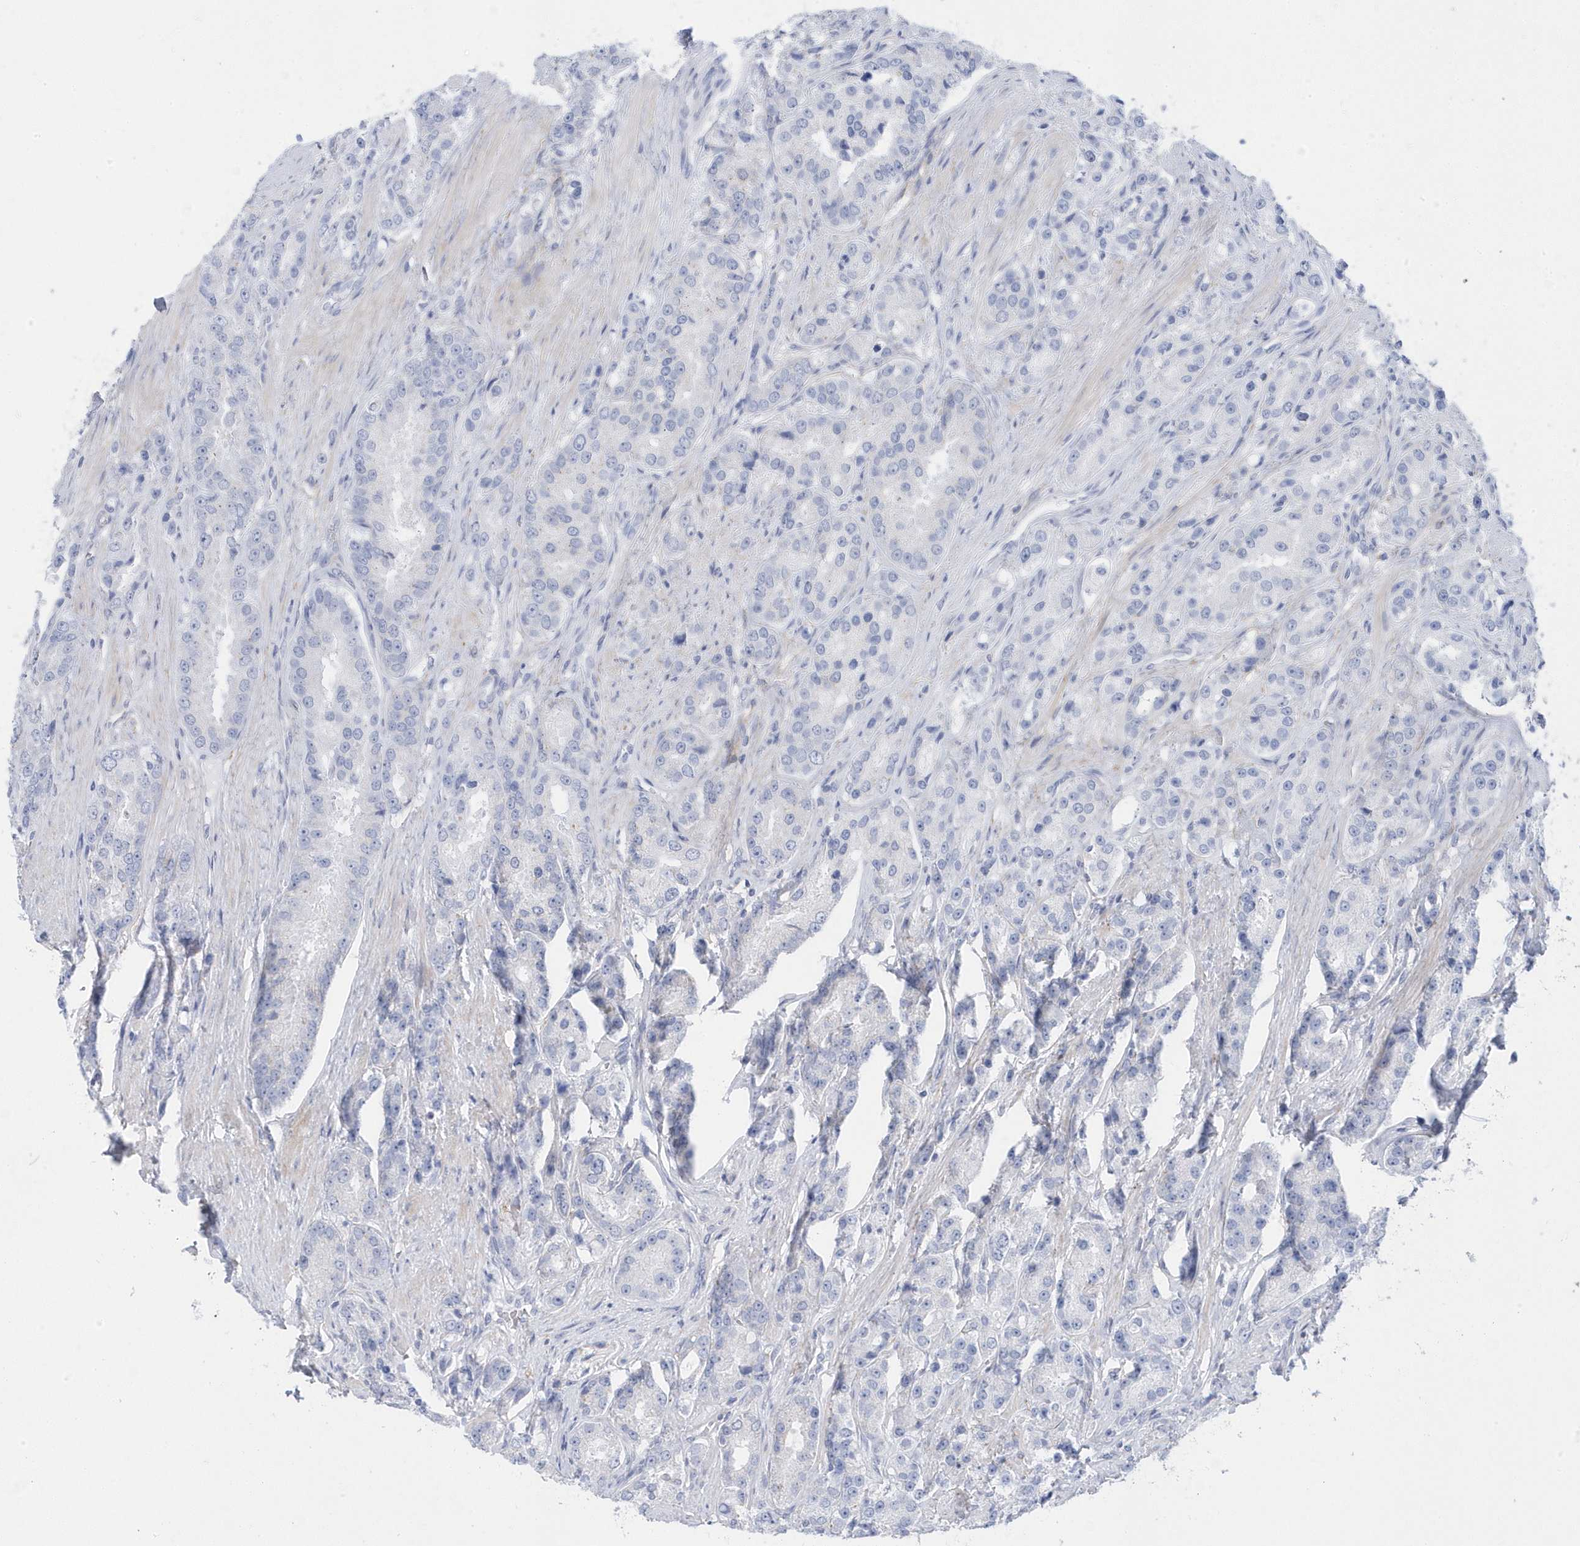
{"staining": {"intensity": "negative", "quantity": "none", "location": "none"}, "tissue": "prostate cancer", "cell_type": "Tumor cells", "image_type": "cancer", "snomed": [{"axis": "morphology", "description": "Adenocarcinoma, High grade"}, {"axis": "topography", "description": "Prostate"}], "caption": "High-grade adenocarcinoma (prostate) was stained to show a protein in brown. There is no significant positivity in tumor cells.", "gene": "ANAPC1", "patient": {"sex": "male", "age": 60}}